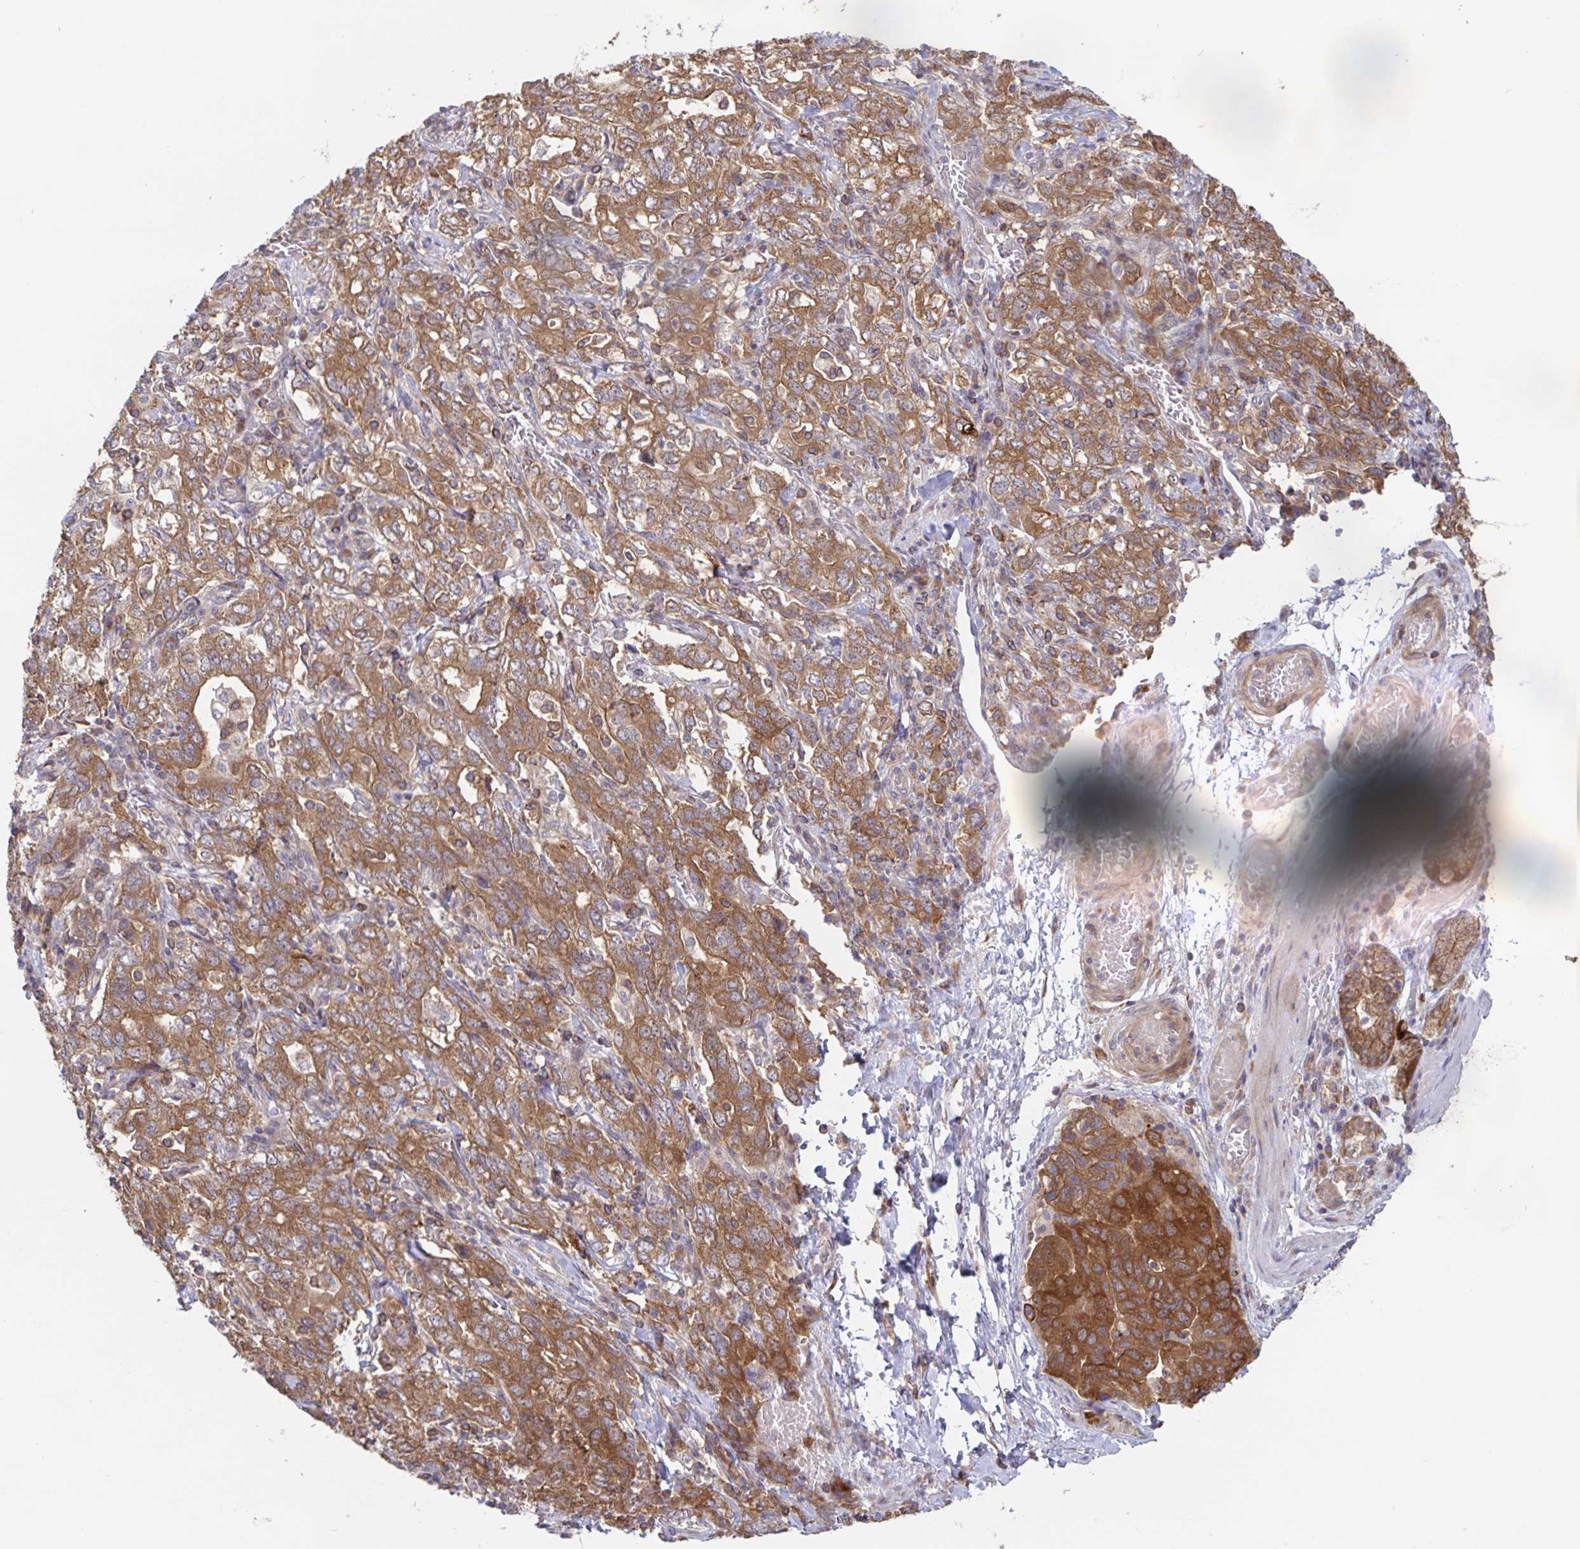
{"staining": {"intensity": "moderate", "quantity": ">75%", "location": "cytoplasmic/membranous"}, "tissue": "stomach cancer", "cell_type": "Tumor cells", "image_type": "cancer", "snomed": [{"axis": "morphology", "description": "Adenocarcinoma, NOS"}, {"axis": "topography", "description": "Stomach, upper"}, {"axis": "topography", "description": "Stomach"}], "caption": "Immunohistochemical staining of stomach cancer (adenocarcinoma) reveals medium levels of moderate cytoplasmic/membranous expression in approximately >75% of tumor cells.", "gene": "AACS", "patient": {"sex": "male", "age": 62}}